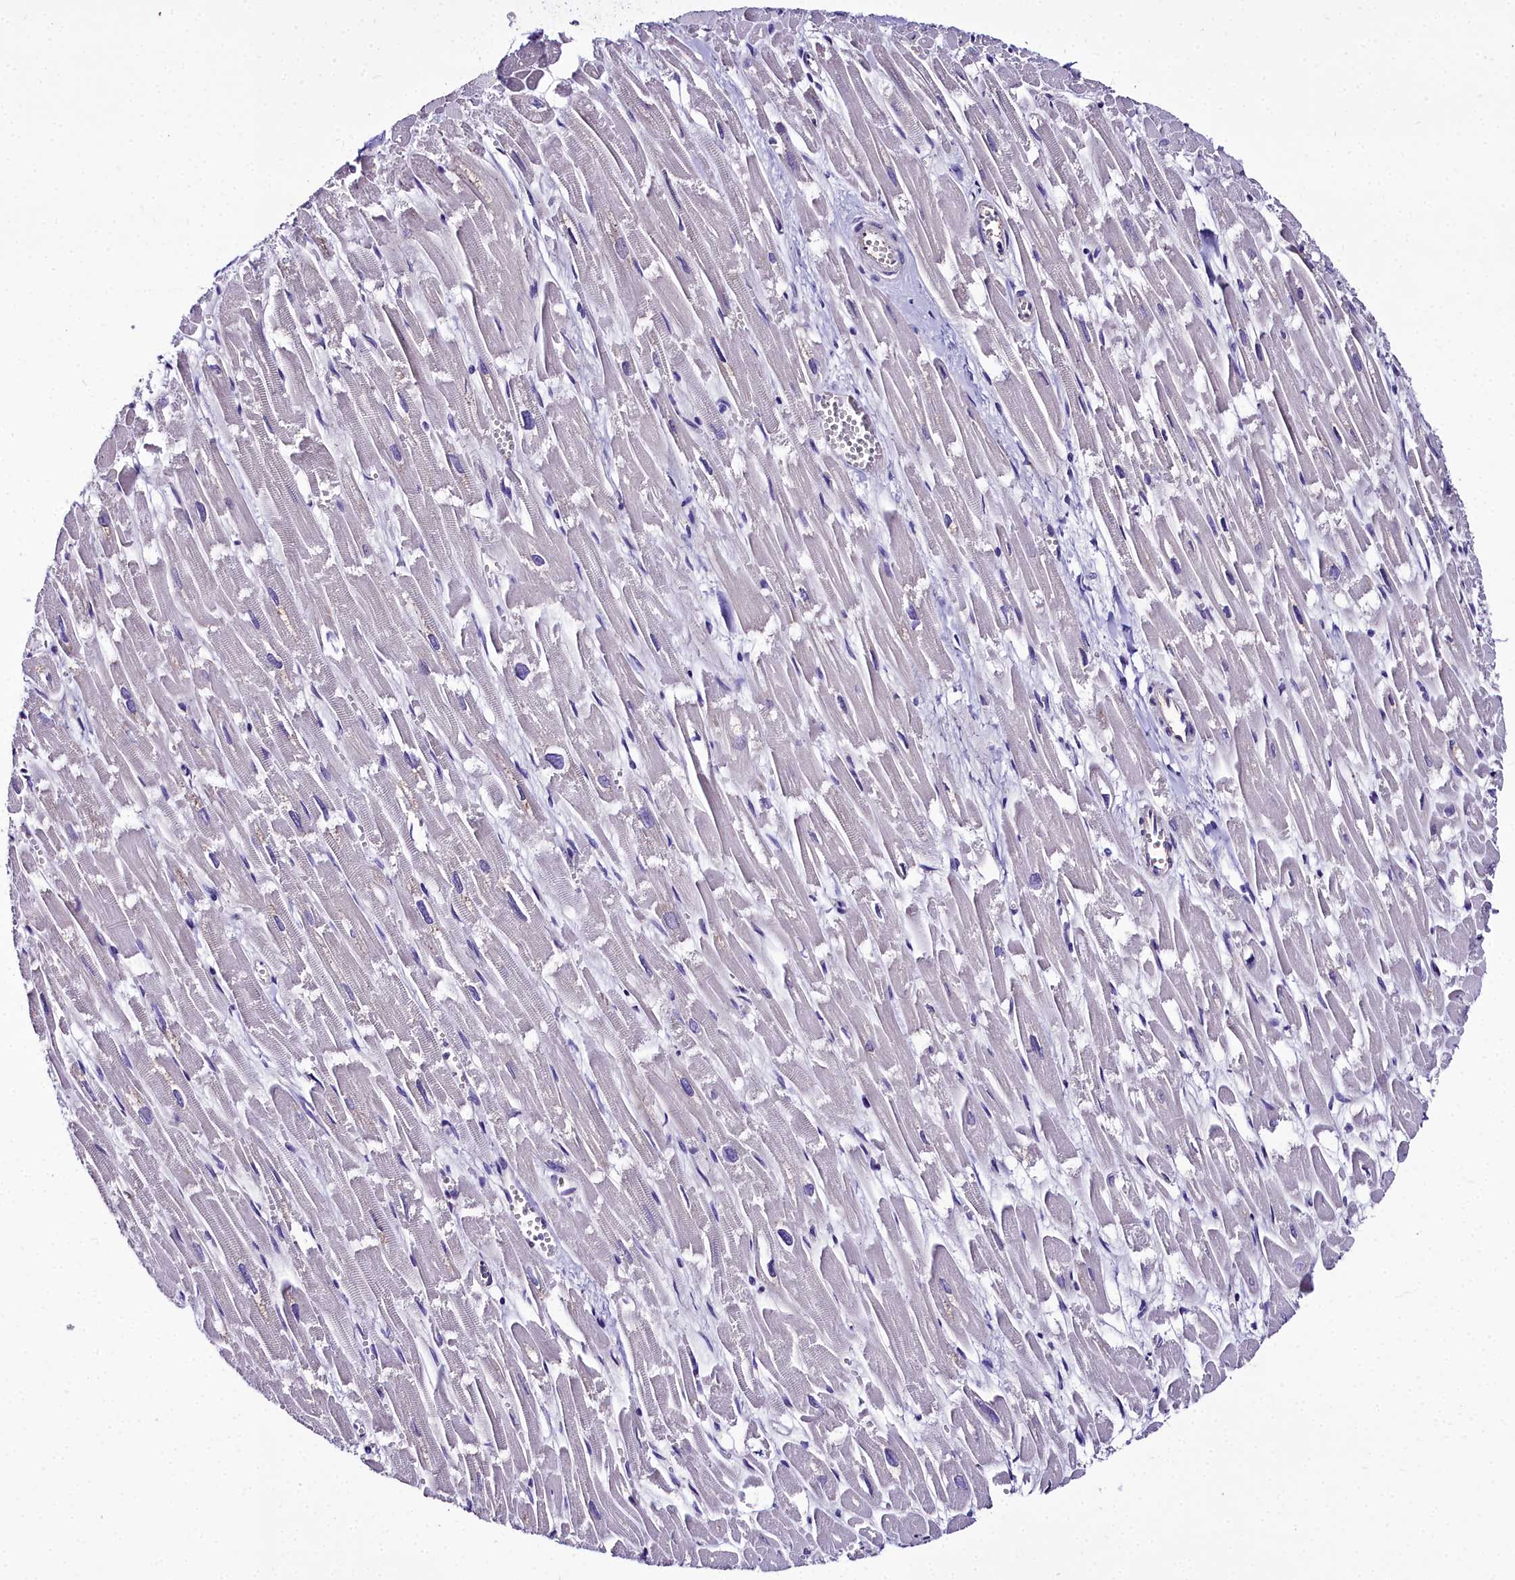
{"staining": {"intensity": "negative", "quantity": "none", "location": "none"}, "tissue": "heart muscle", "cell_type": "Cardiomyocytes", "image_type": "normal", "snomed": [{"axis": "morphology", "description": "Normal tissue, NOS"}, {"axis": "topography", "description": "Heart"}], "caption": "A high-resolution micrograph shows immunohistochemistry (IHC) staining of normal heart muscle, which demonstrates no significant expression in cardiomyocytes.", "gene": "MS4A18", "patient": {"sex": "male", "age": 54}}